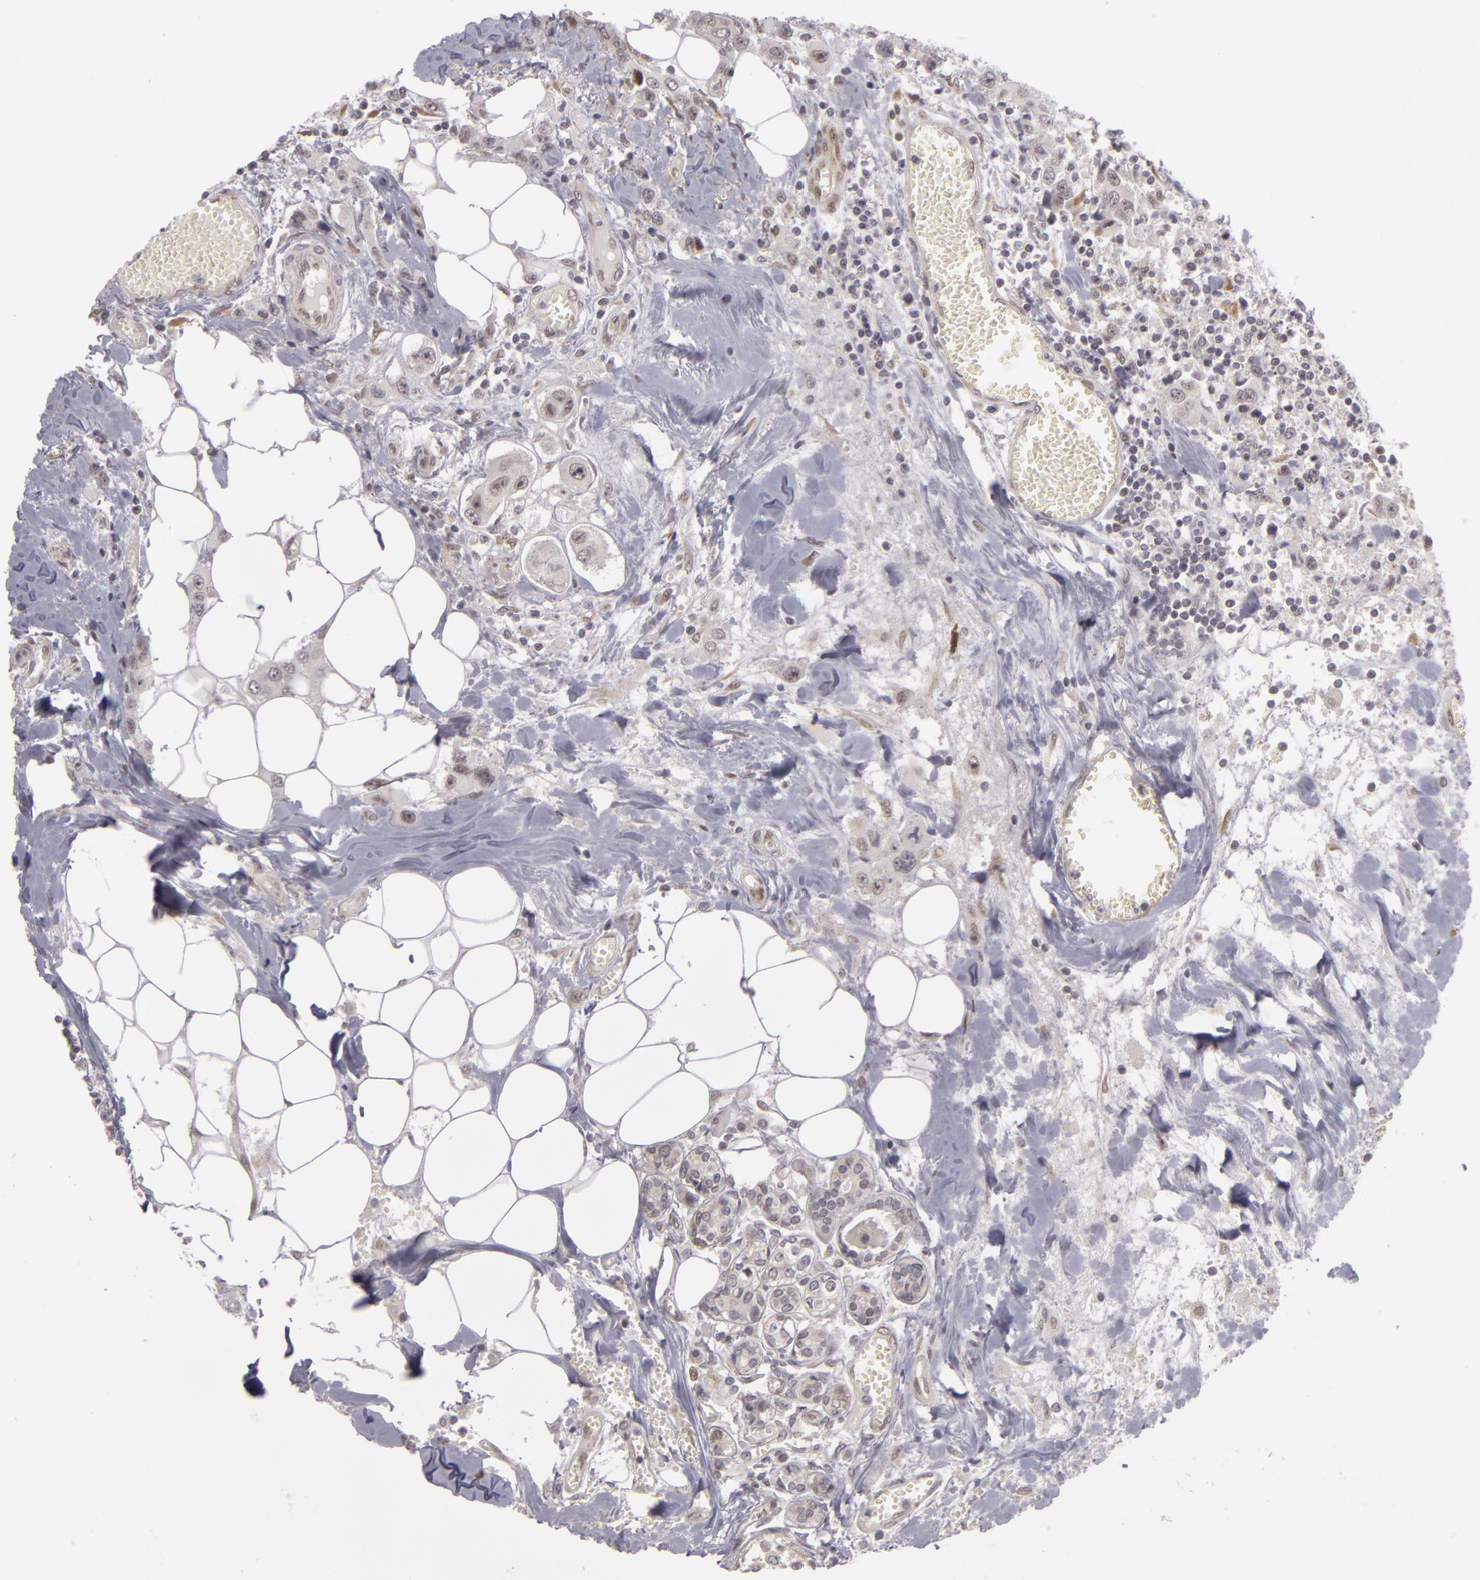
{"staining": {"intensity": "weak", "quantity": "<25%", "location": "nuclear"}, "tissue": "breast cancer", "cell_type": "Tumor cells", "image_type": "cancer", "snomed": [{"axis": "morphology", "description": "Duct carcinoma"}, {"axis": "topography", "description": "Breast"}], "caption": "This is an immunohistochemistry image of breast cancer (intraductal carcinoma). There is no positivity in tumor cells.", "gene": "ZNF133", "patient": {"sex": "female", "age": 58}}